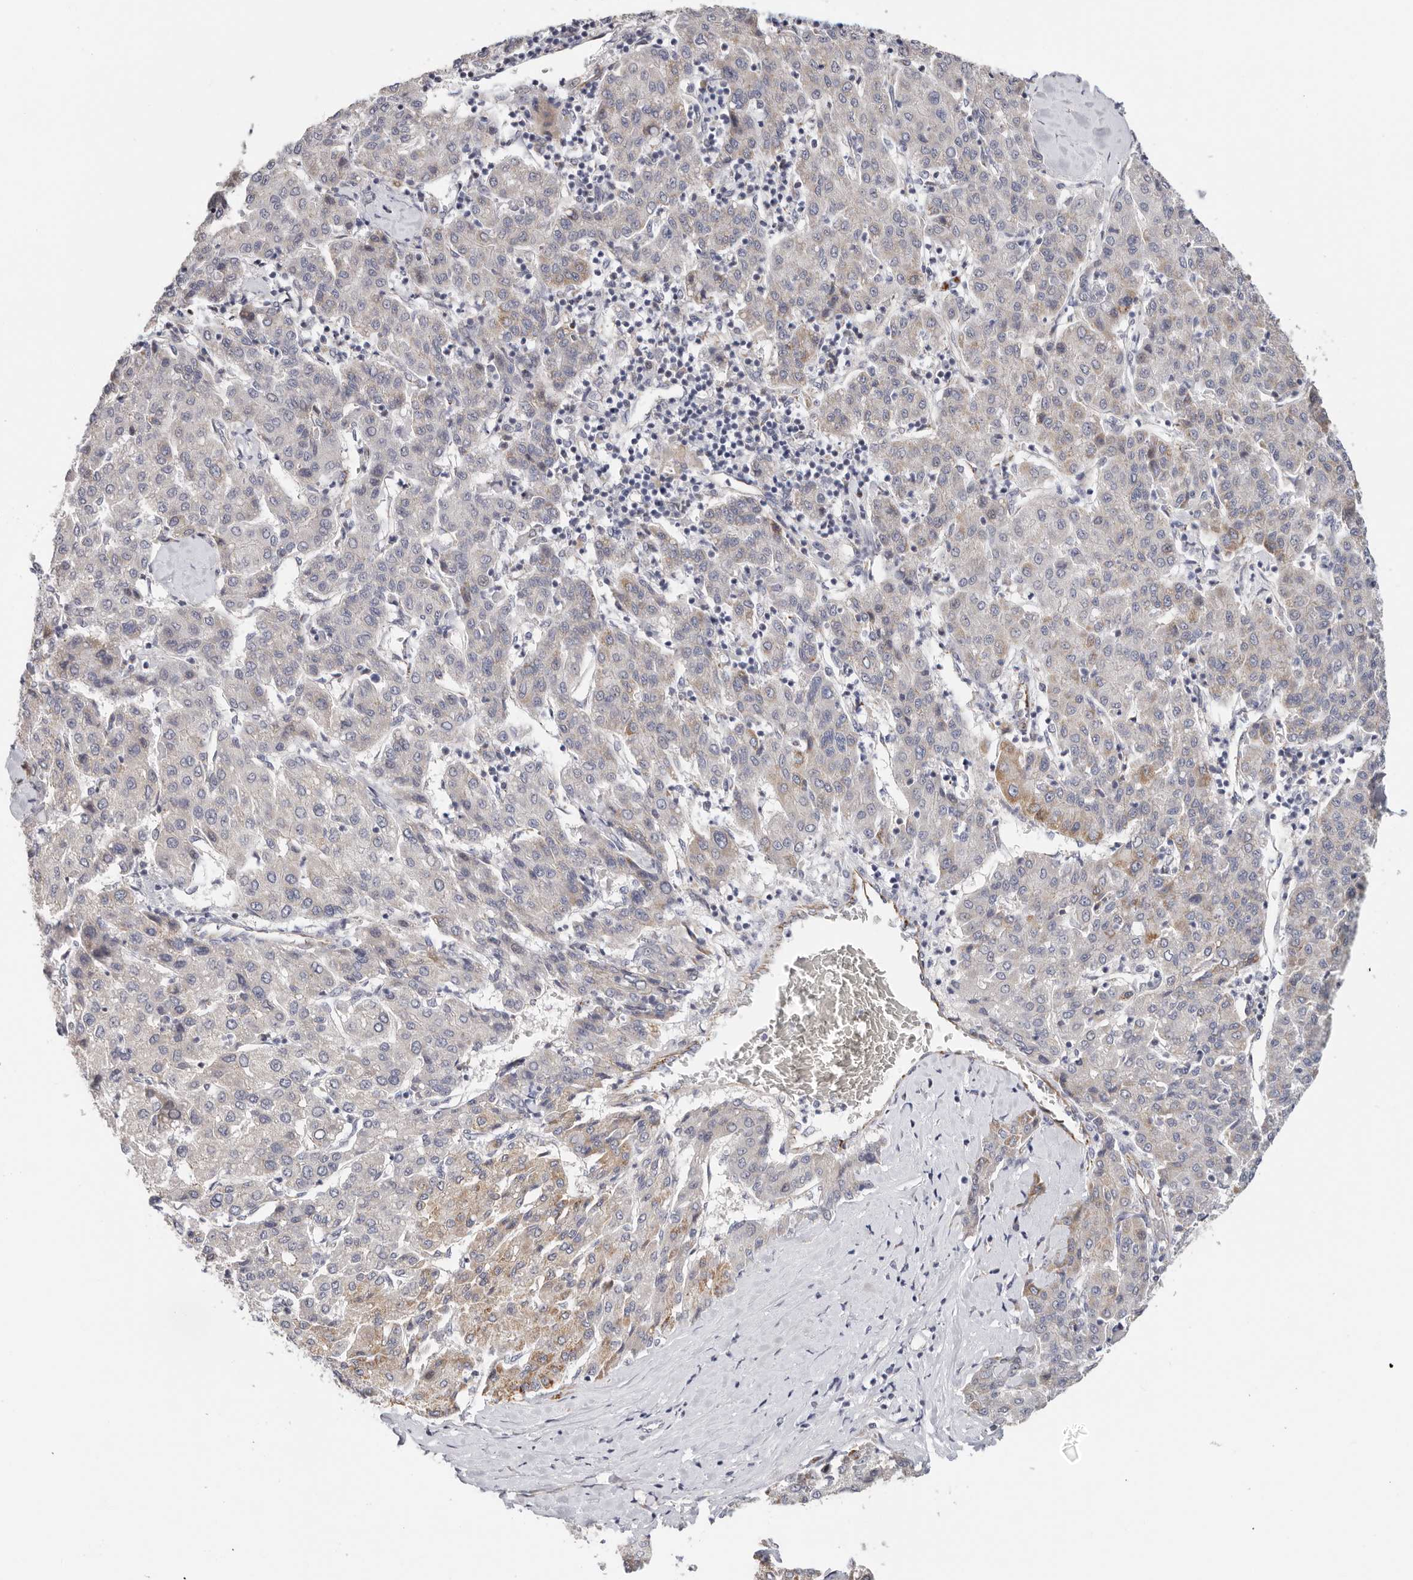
{"staining": {"intensity": "moderate", "quantity": "<25%", "location": "cytoplasmic/membranous"}, "tissue": "liver cancer", "cell_type": "Tumor cells", "image_type": "cancer", "snomed": [{"axis": "morphology", "description": "Carcinoma, Hepatocellular, NOS"}, {"axis": "topography", "description": "Liver"}], "caption": "Hepatocellular carcinoma (liver) stained with a protein marker shows moderate staining in tumor cells.", "gene": "AFDN", "patient": {"sex": "male", "age": 65}}